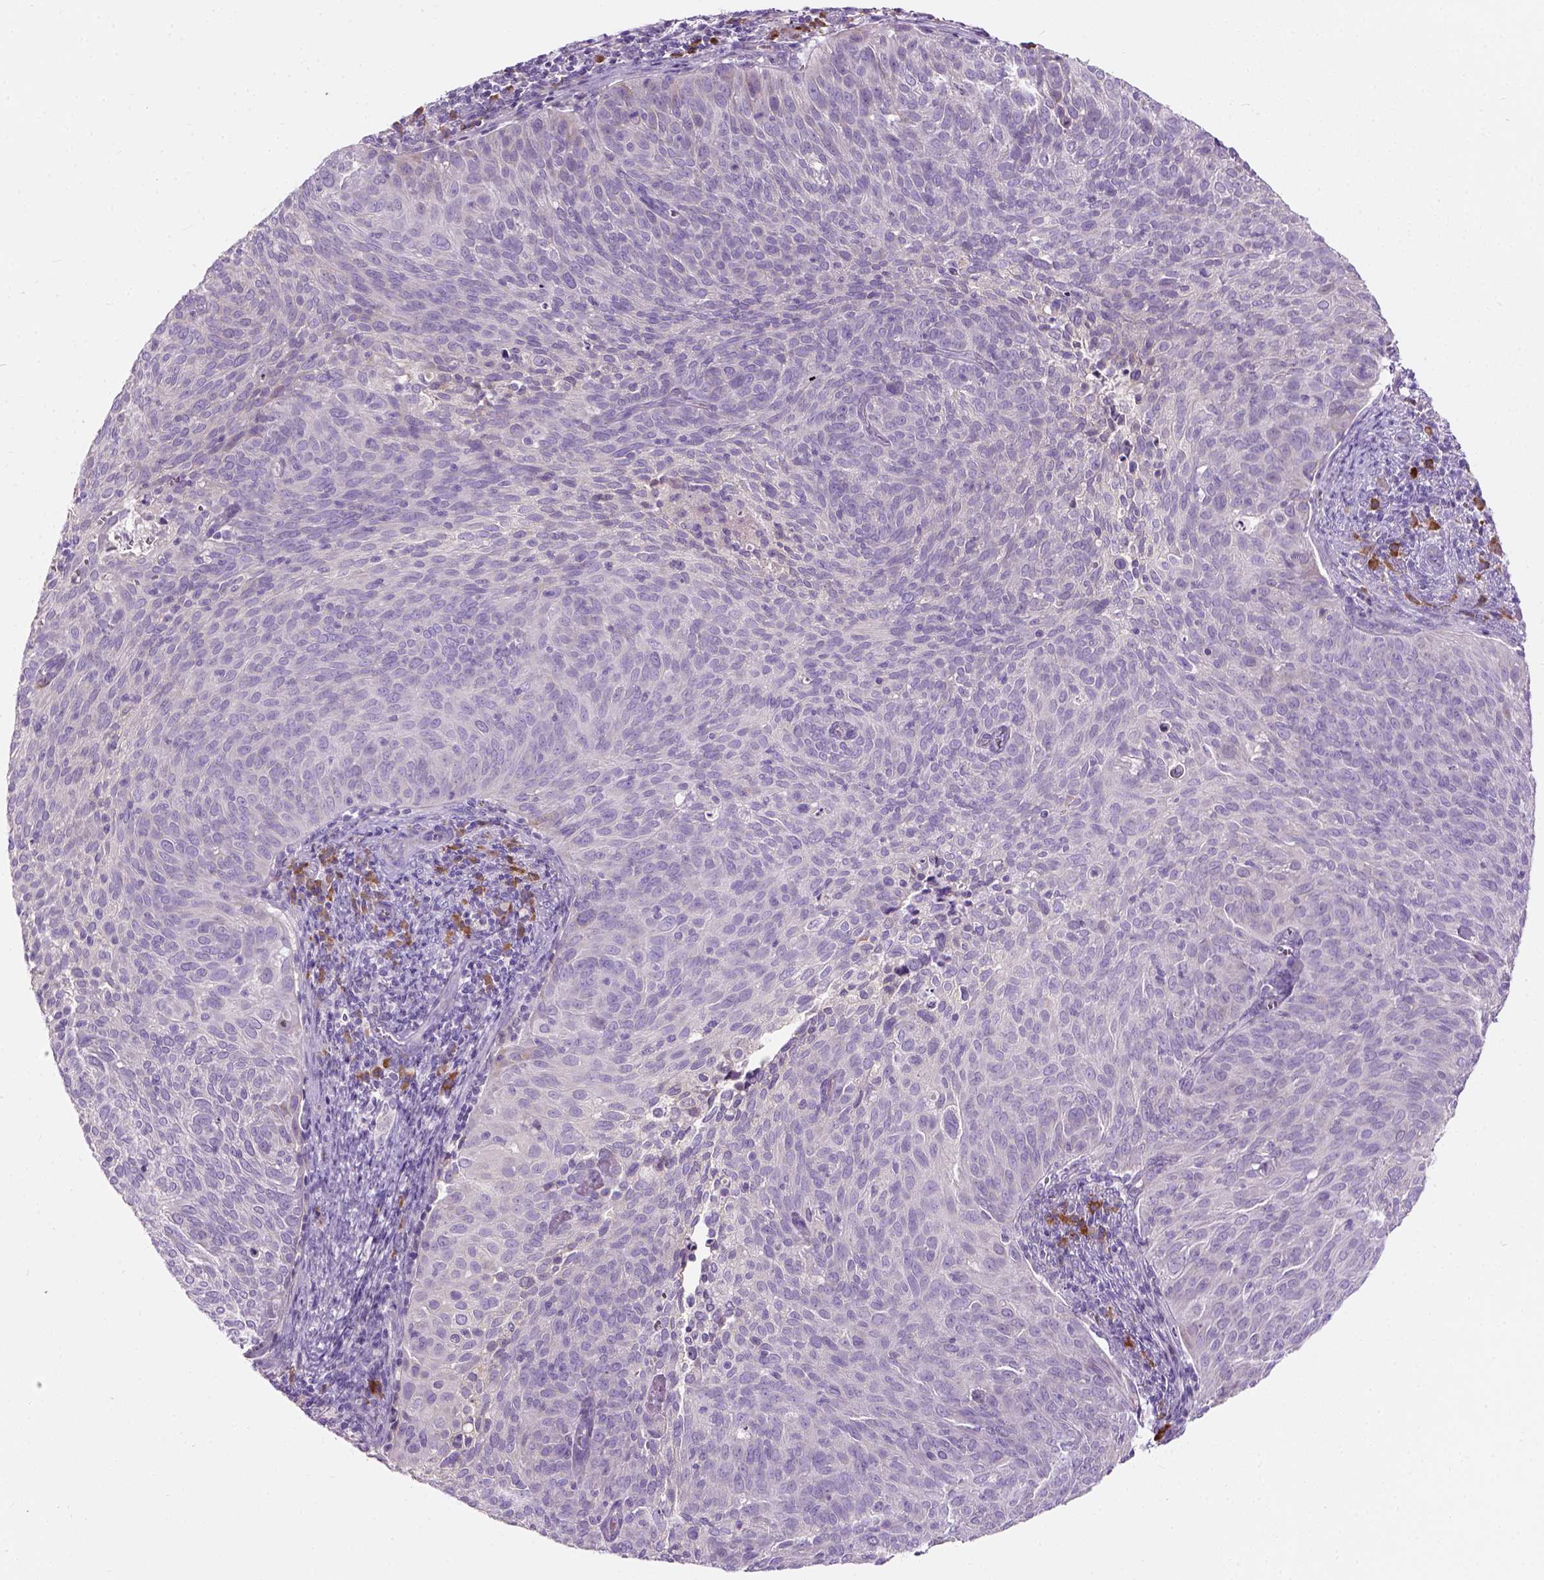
{"staining": {"intensity": "negative", "quantity": "none", "location": "none"}, "tissue": "cervical cancer", "cell_type": "Tumor cells", "image_type": "cancer", "snomed": [{"axis": "morphology", "description": "Squamous cell carcinoma, NOS"}, {"axis": "topography", "description": "Cervix"}], "caption": "High power microscopy image of an immunohistochemistry (IHC) micrograph of cervical cancer, revealing no significant expression in tumor cells.", "gene": "TRIM72", "patient": {"sex": "female", "age": 39}}